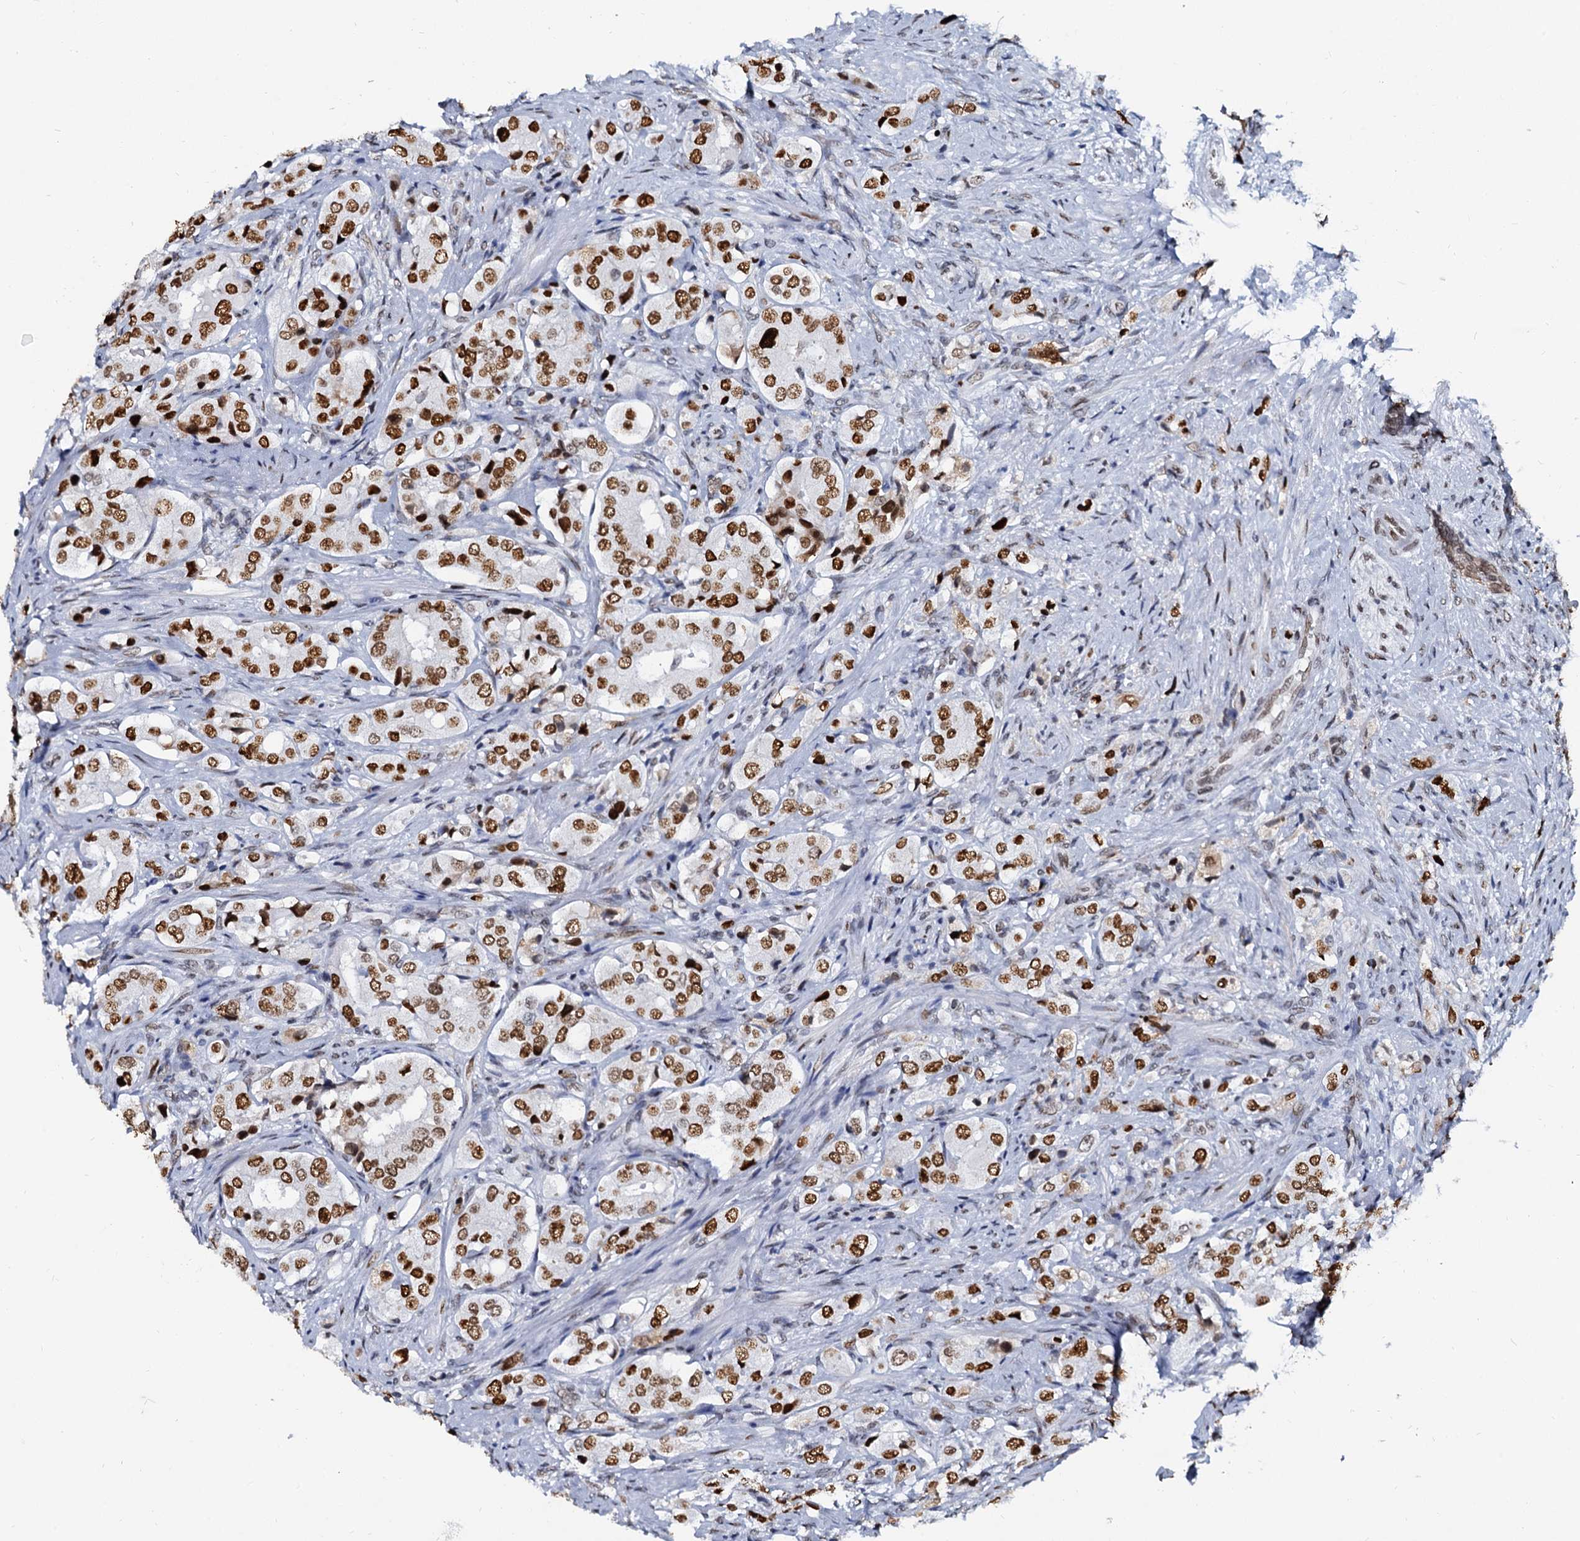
{"staining": {"intensity": "strong", "quantity": ">75%", "location": "nuclear"}, "tissue": "prostate cancer", "cell_type": "Tumor cells", "image_type": "cancer", "snomed": [{"axis": "morphology", "description": "Adenocarcinoma, High grade"}, {"axis": "topography", "description": "Prostate"}], "caption": "Human prostate cancer (adenocarcinoma (high-grade)) stained for a protein (brown) reveals strong nuclear positive staining in about >75% of tumor cells.", "gene": "CMAS", "patient": {"sex": "male", "age": 65}}